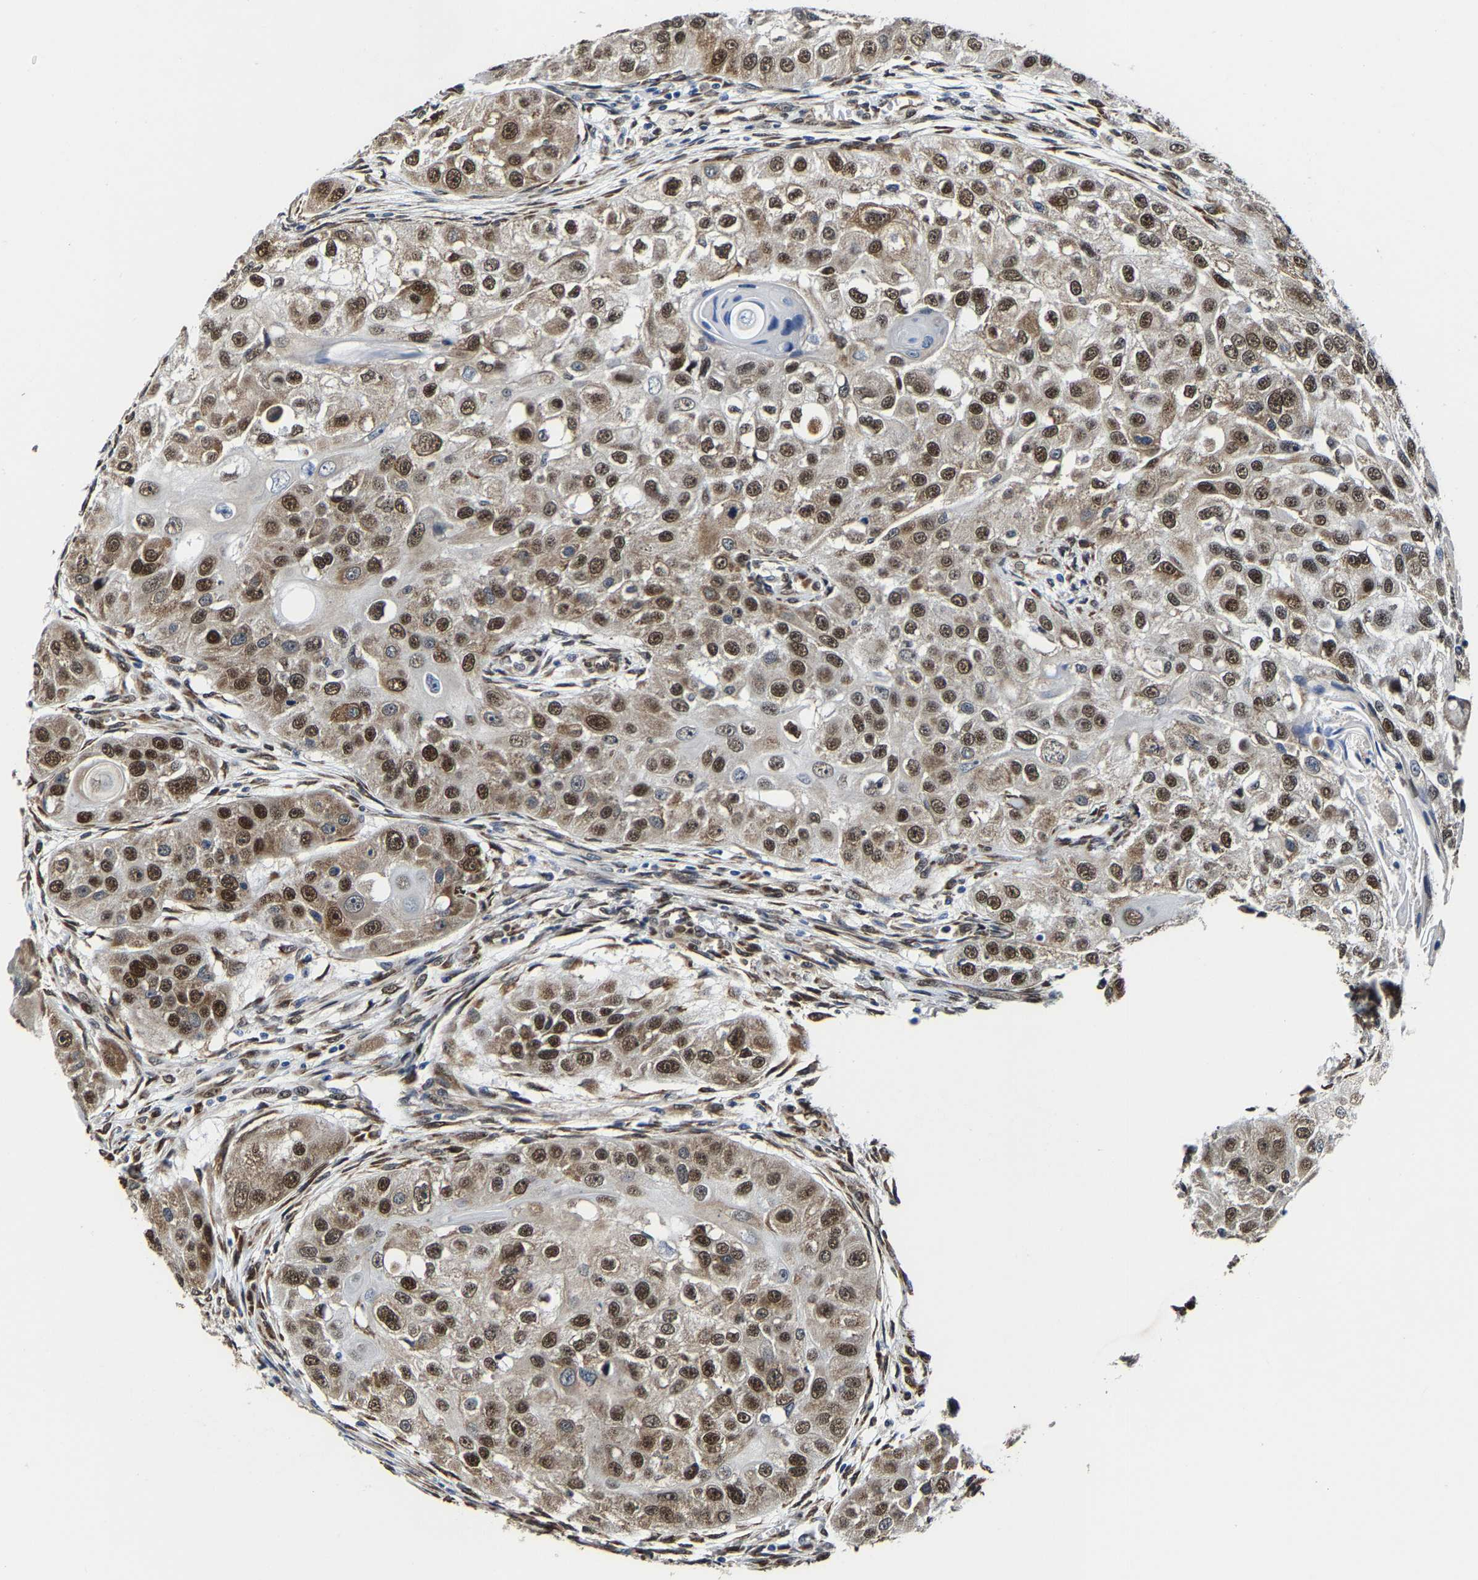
{"staining": {"intensity": "strong", "quantity": ">75%", "location": "cytoplasmic/membranous,nuclear"}, "tissue": "head and neck cancer", "cell_type": "Tumor cells", "image_type": "cancer", "snomed": [{"axis": "morphology", "description": "Normal tissue, NOS"}, {"axis": "morphology", "description": "Squamous cell carcinoma, NOS"}, {"axis": "topography", "description": "Skeletal muscle"}, {"axis": "topography", "description": "Head-Neck"}], "caption": "Head and neck cancer stained for a protein (brown) displays strong cytoplasmic/membranous and nuclear positive staining in about >75% of tumor cells.", "gene": "METTL1", "patient": {"sex": "male", "age": 51}}